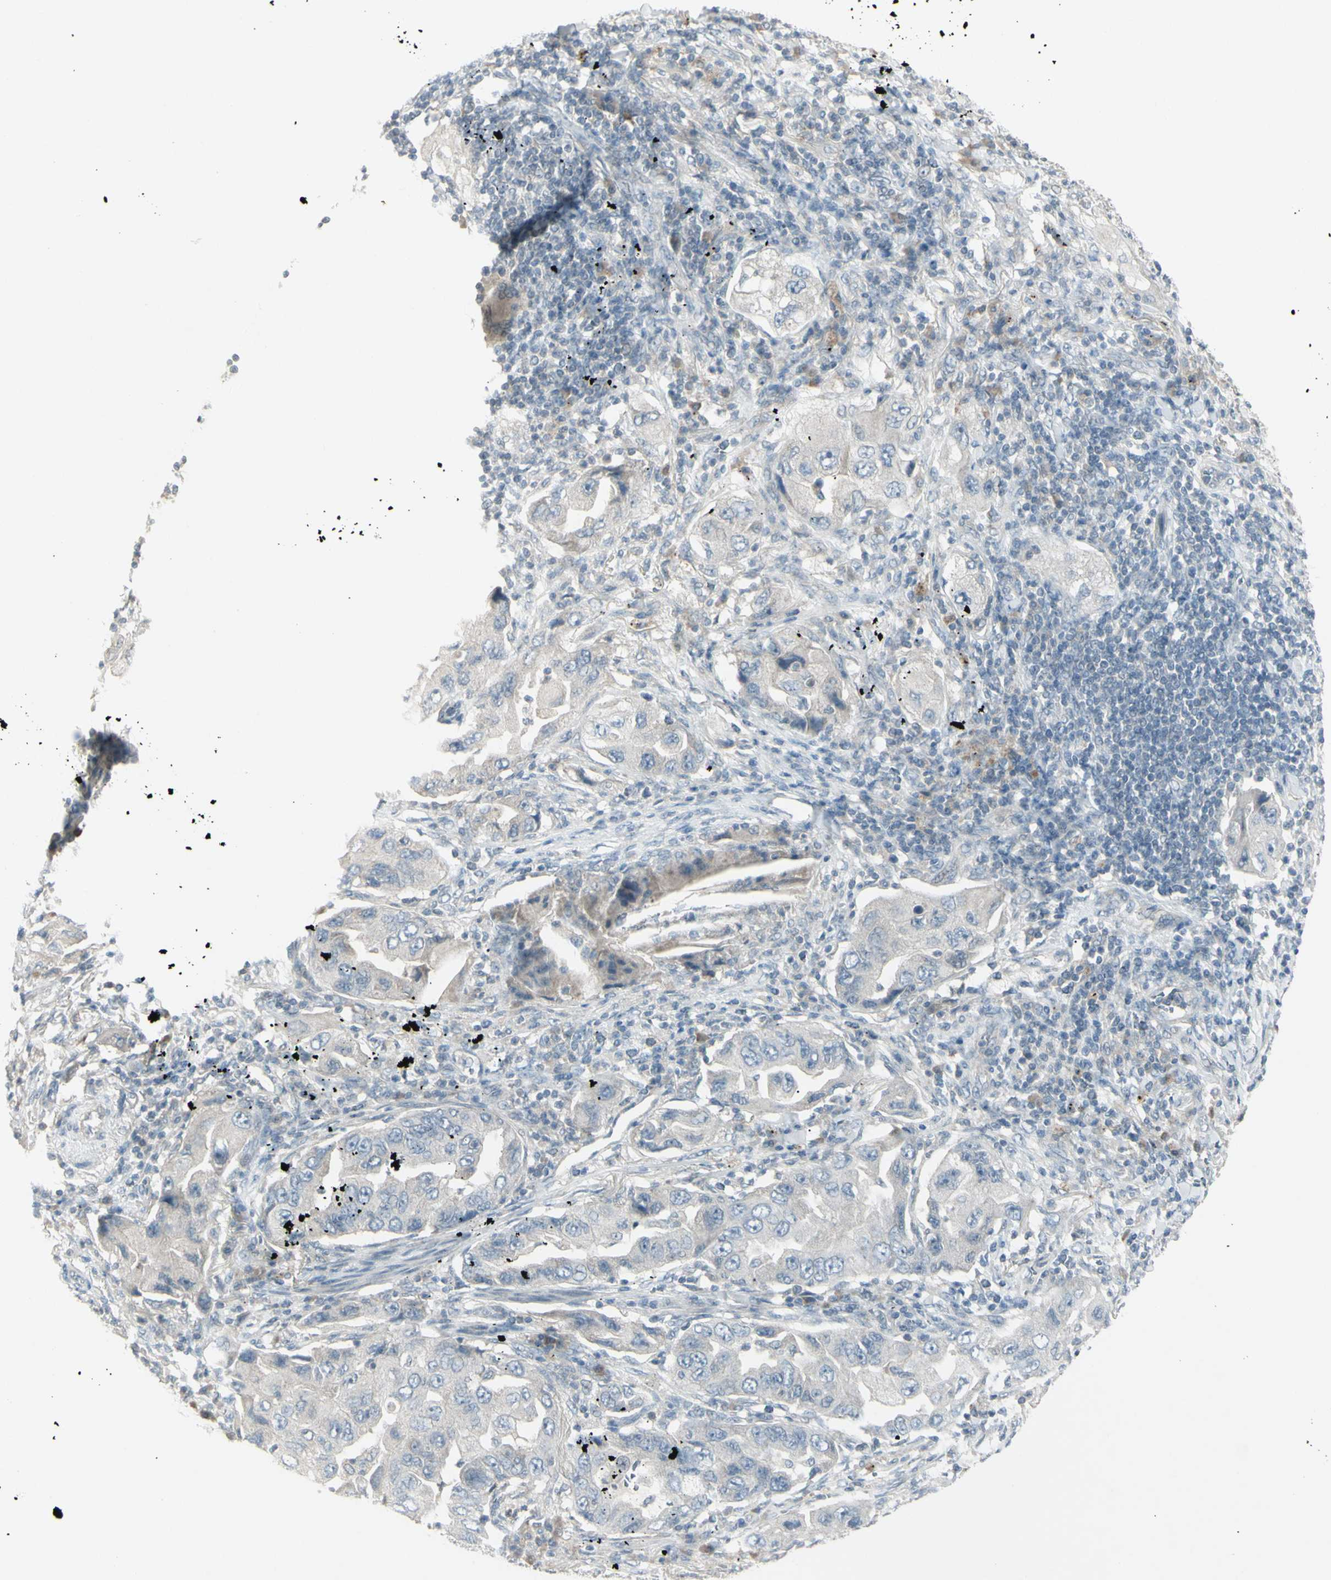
{"staining": {"intensity": "negative", "quantity": "none", "location": "none"}, "tissue": "lung cancer", "cell_type": "Tumor cells", "image_type": "cancer", "snomed": [{"axis": "morphology", "description": "Adenocarcinoma, NOS"}, {"axis": "topography", "description": "Lung"}], "caption": "There is no significant expression in tumor cells of lung cancer (adenocarcinoma).", "gene": "SH3GL2", "patient": {"sex": "female", "age": 65}}